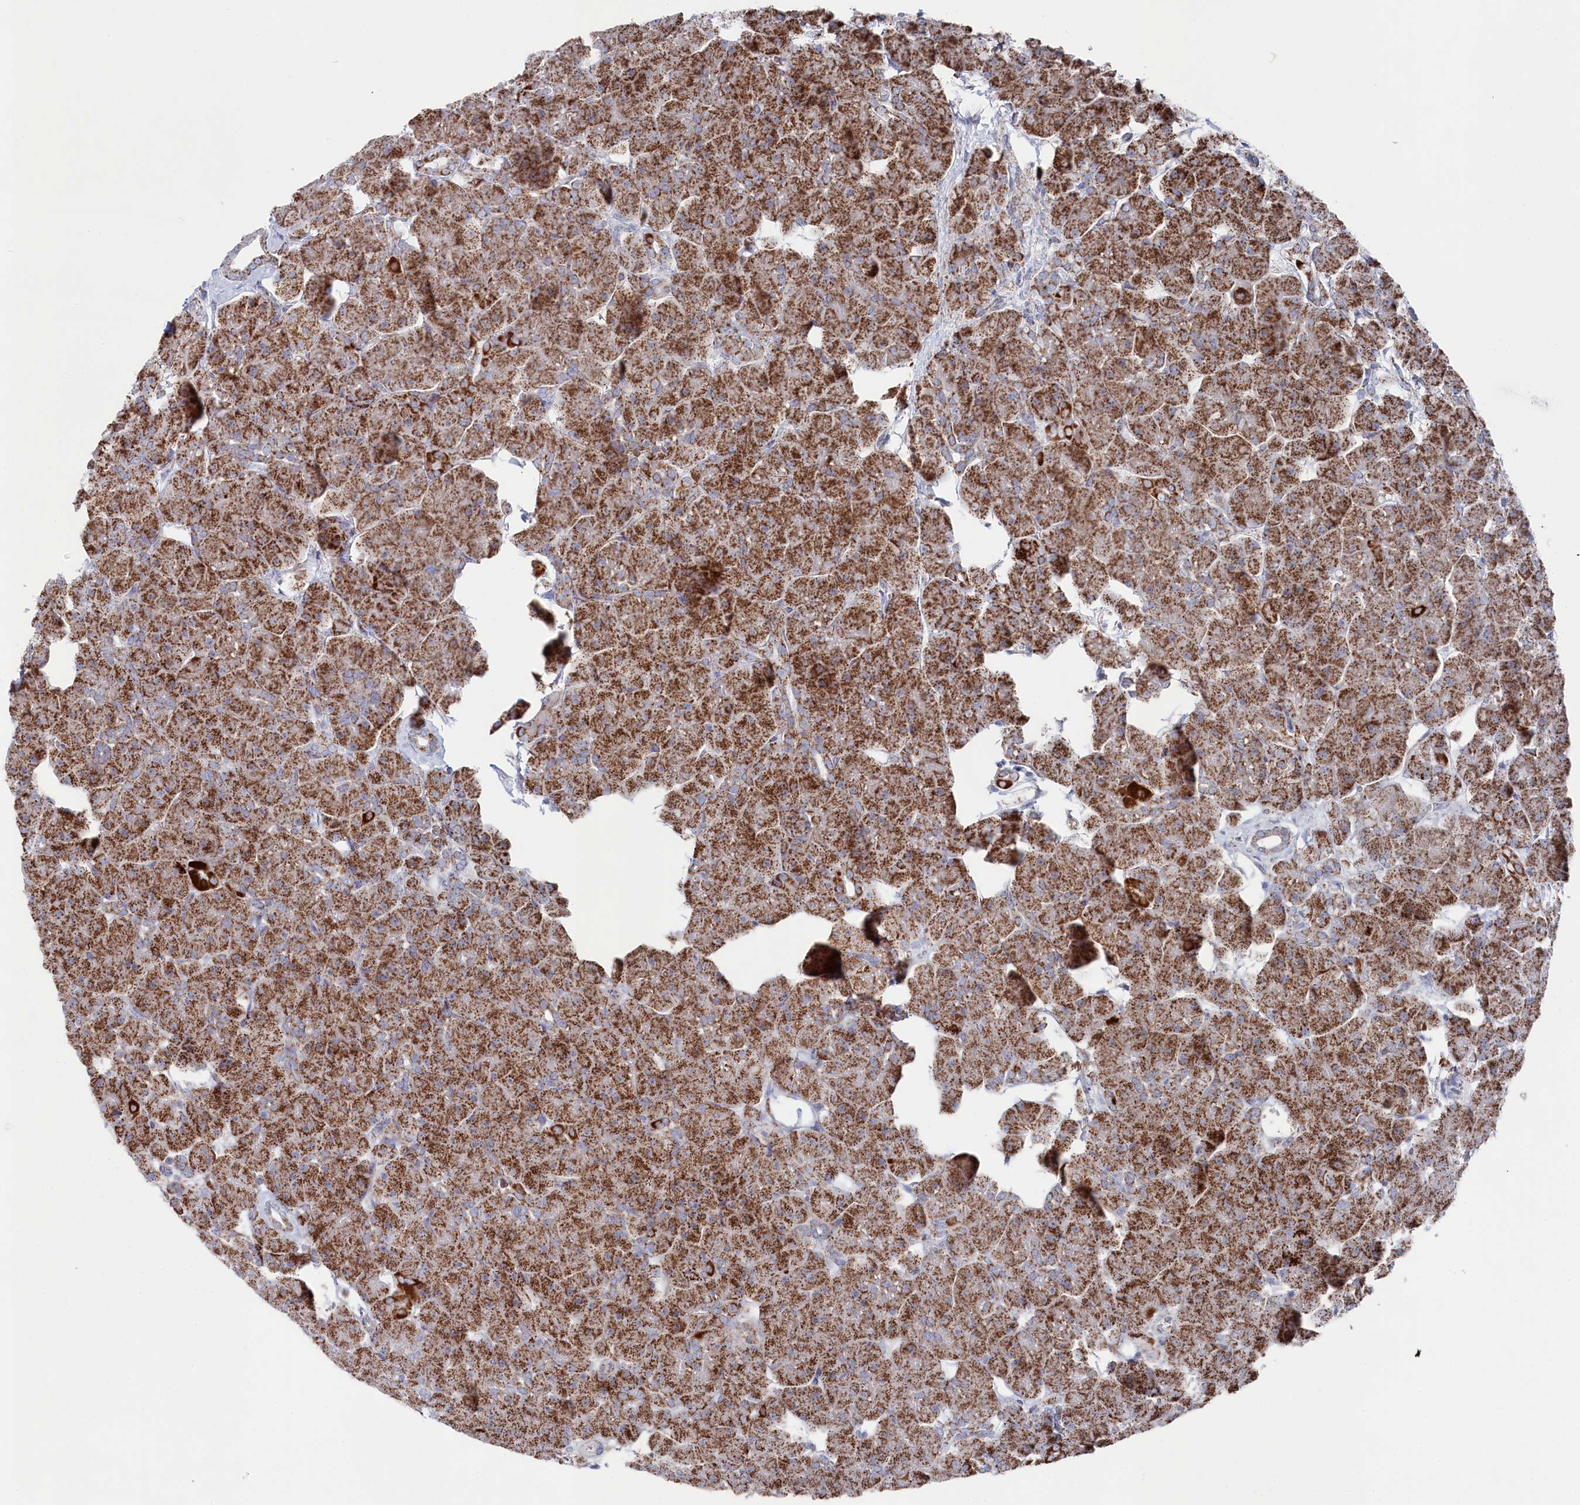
{"staining": {"intensity": "strong", "quantity": ">75%", "location": "cytoplasmic/membranous"}, "tissue": "pancreas", "cell_type": "Exocrine glandular cells", "image_type": "normal", "snomed": [{"axis": "morphology", "description": "Normal tissue, NOS"}, {"axis": "topography", "description": "Pancreas"}], "caption": "Unremarkable pancreas exhibits strong cytoplasmic/membranous positivity in approximately >75% of exocrine glandular cells The staining was performed using DAB (3,3'-diaminobenzidine) to visualize the protein expression in brown, while the nuclei were stained in blue with hematoxylin (Magnification: 20x)..", "gene": "GLS2", "patient": {"sex": "male", "age": 66}}